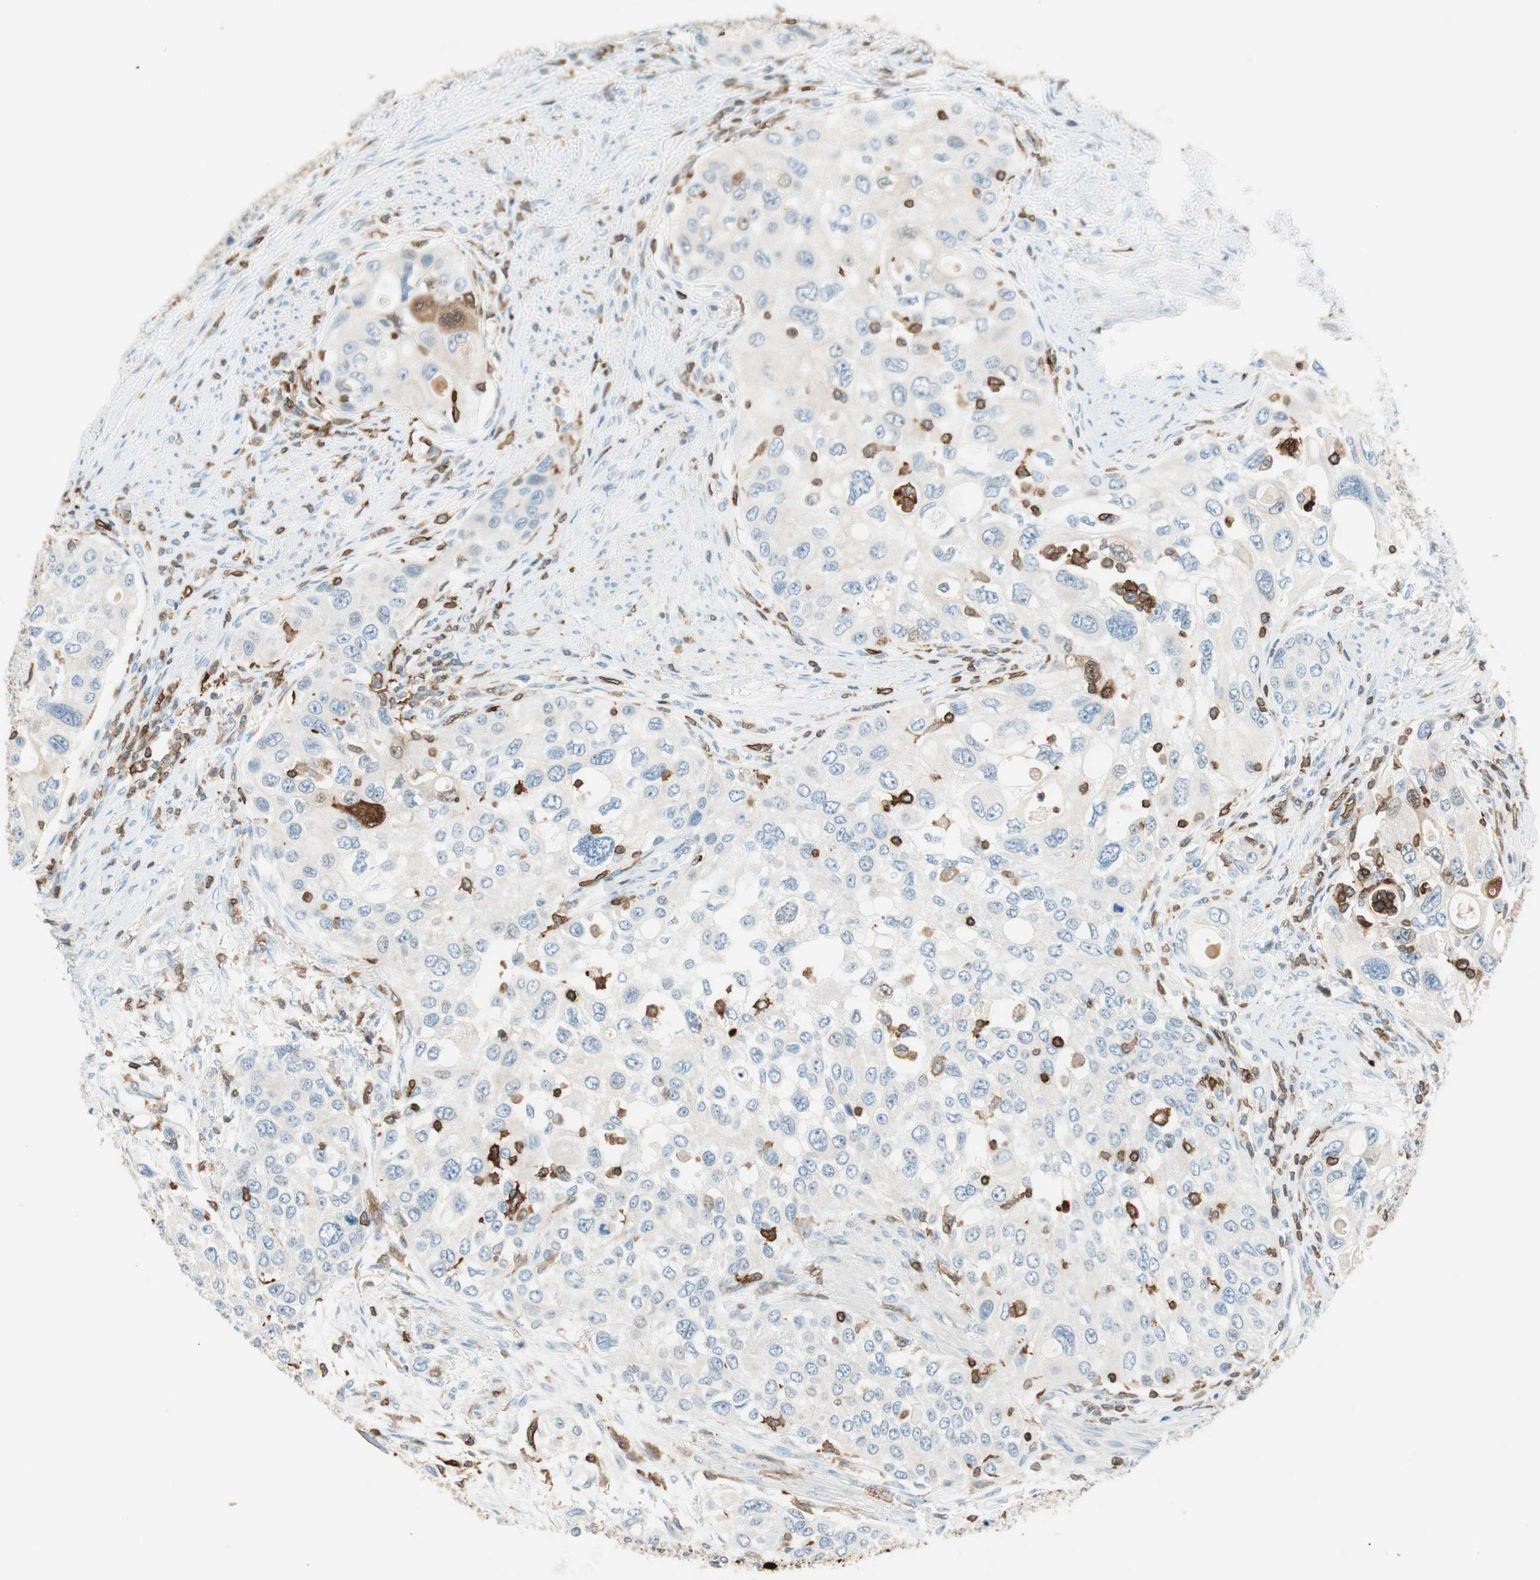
{"staining": {"intensity": "moderate", "quantity": "25%-75%", "location": "cytoplasmic/membranous"}, "tissue": "urothelial cancer", "cell_type": "Tumor cells", "image_type": "cancer", "snomed": [{"axis": "morphology", "description": "Urothelial carcinoma, High grade"}, {"axis": "topography", "description": "Urinary bladder"}], "caption": "High-grade urothelial carcinoma stained for a protein displays moderate cytoplasmic/membranous positivity in tumor cells.", "gene": "HPGD", "patient": {"sex": "female", "age": 56}}